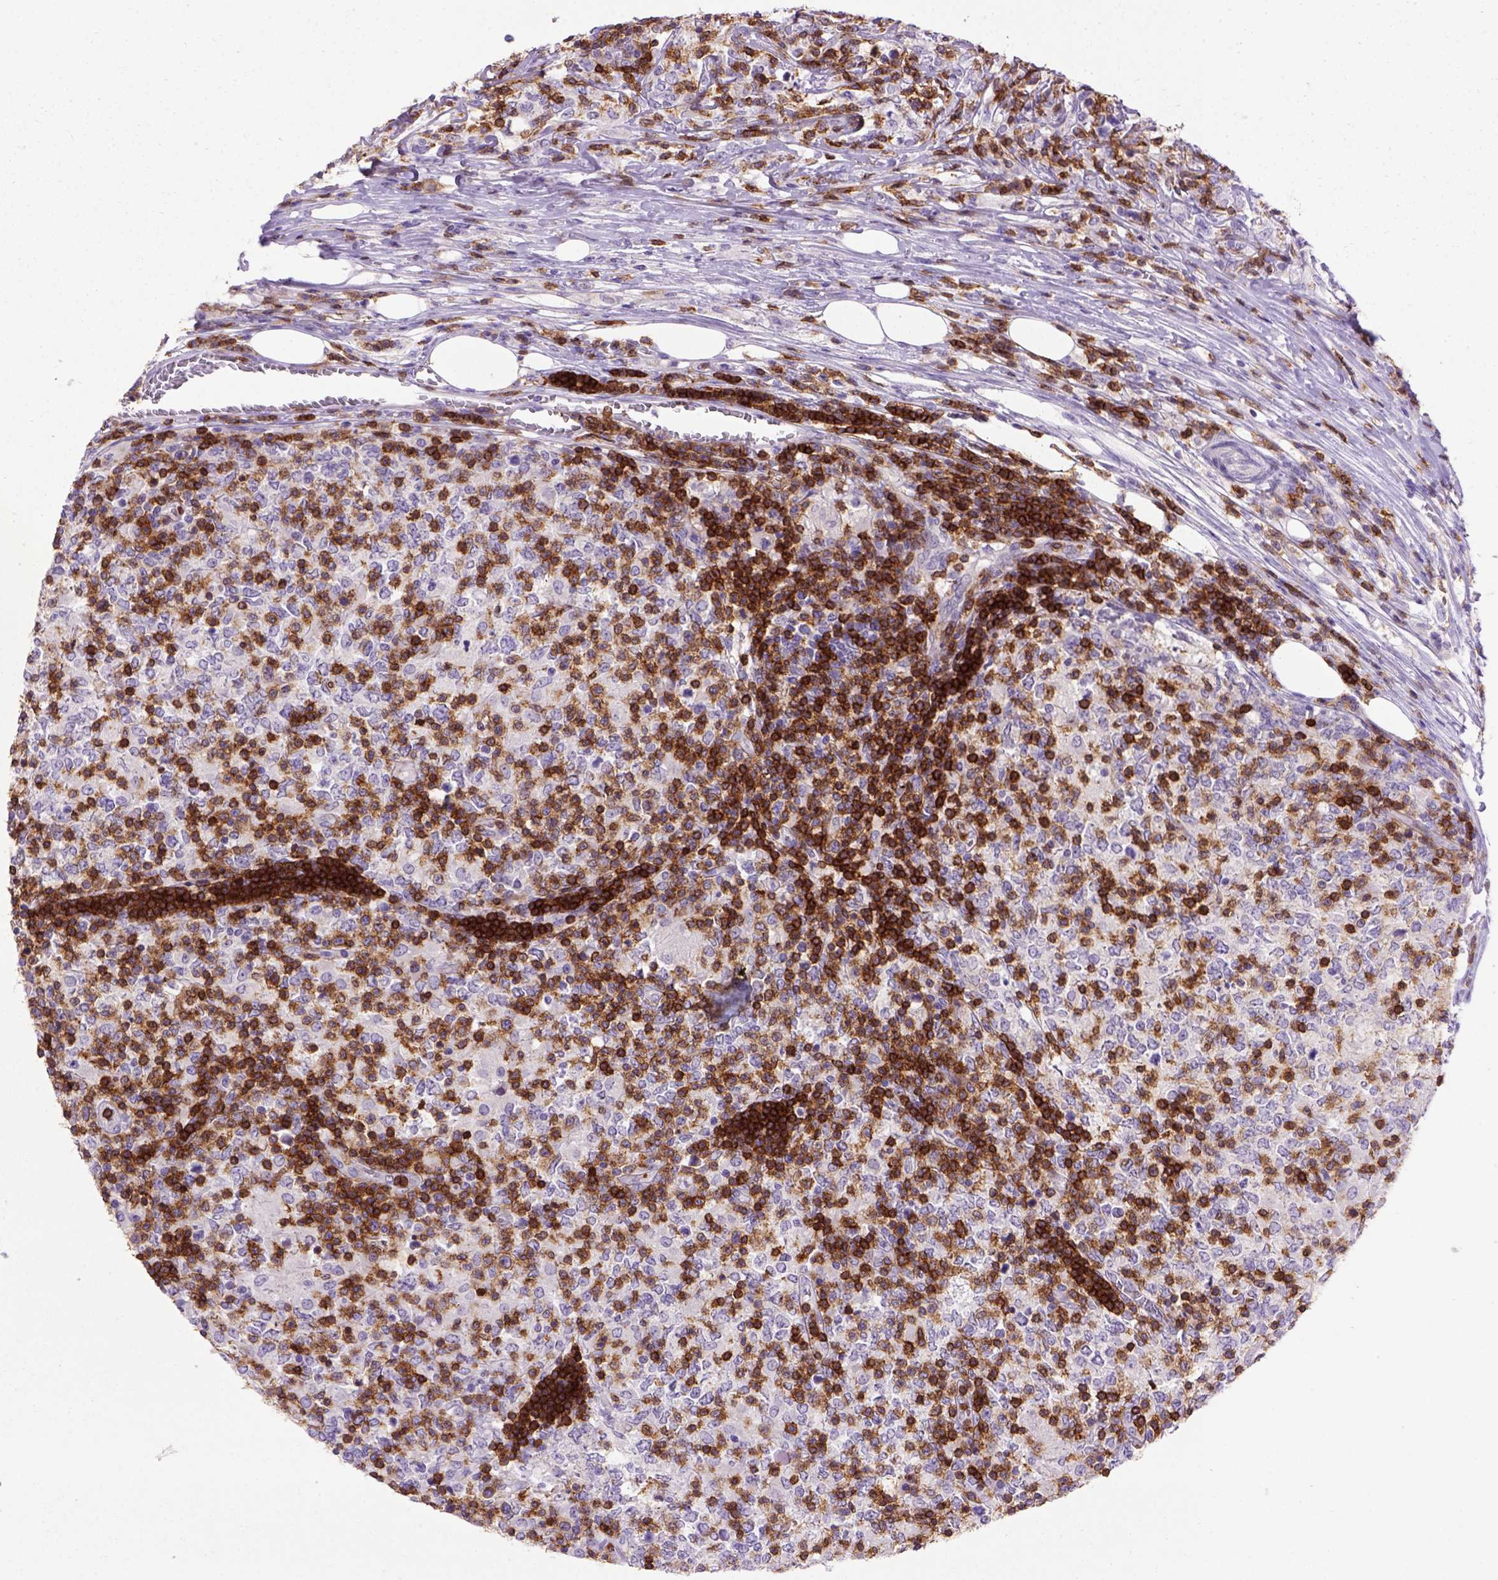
{"staining": {"intensity": "negative", "quantity": "none", "location": "none"}, "tissue": "lymphoma", "cell_type": "Tumor cells", "image_type": "cancer", "snomed": [{"axis": "morphology", "description": "Malignant lymphoma, non-Hodgkin's type, High grade"}, {"axis": "topography", "description": "Lymph node"}], "caption": "Immunohistochemistry micrograph of neoplastic tissue: human lymphoma stained with DAB (3,3'-diaminobenzidine) exhibits no significant protein staining in tumor cells. (DAB immunohistochemistry visualized using brightfield microscopy, high magnification).", "gene": "CD3E", "patient": {"sex": "female", "age": 84}}